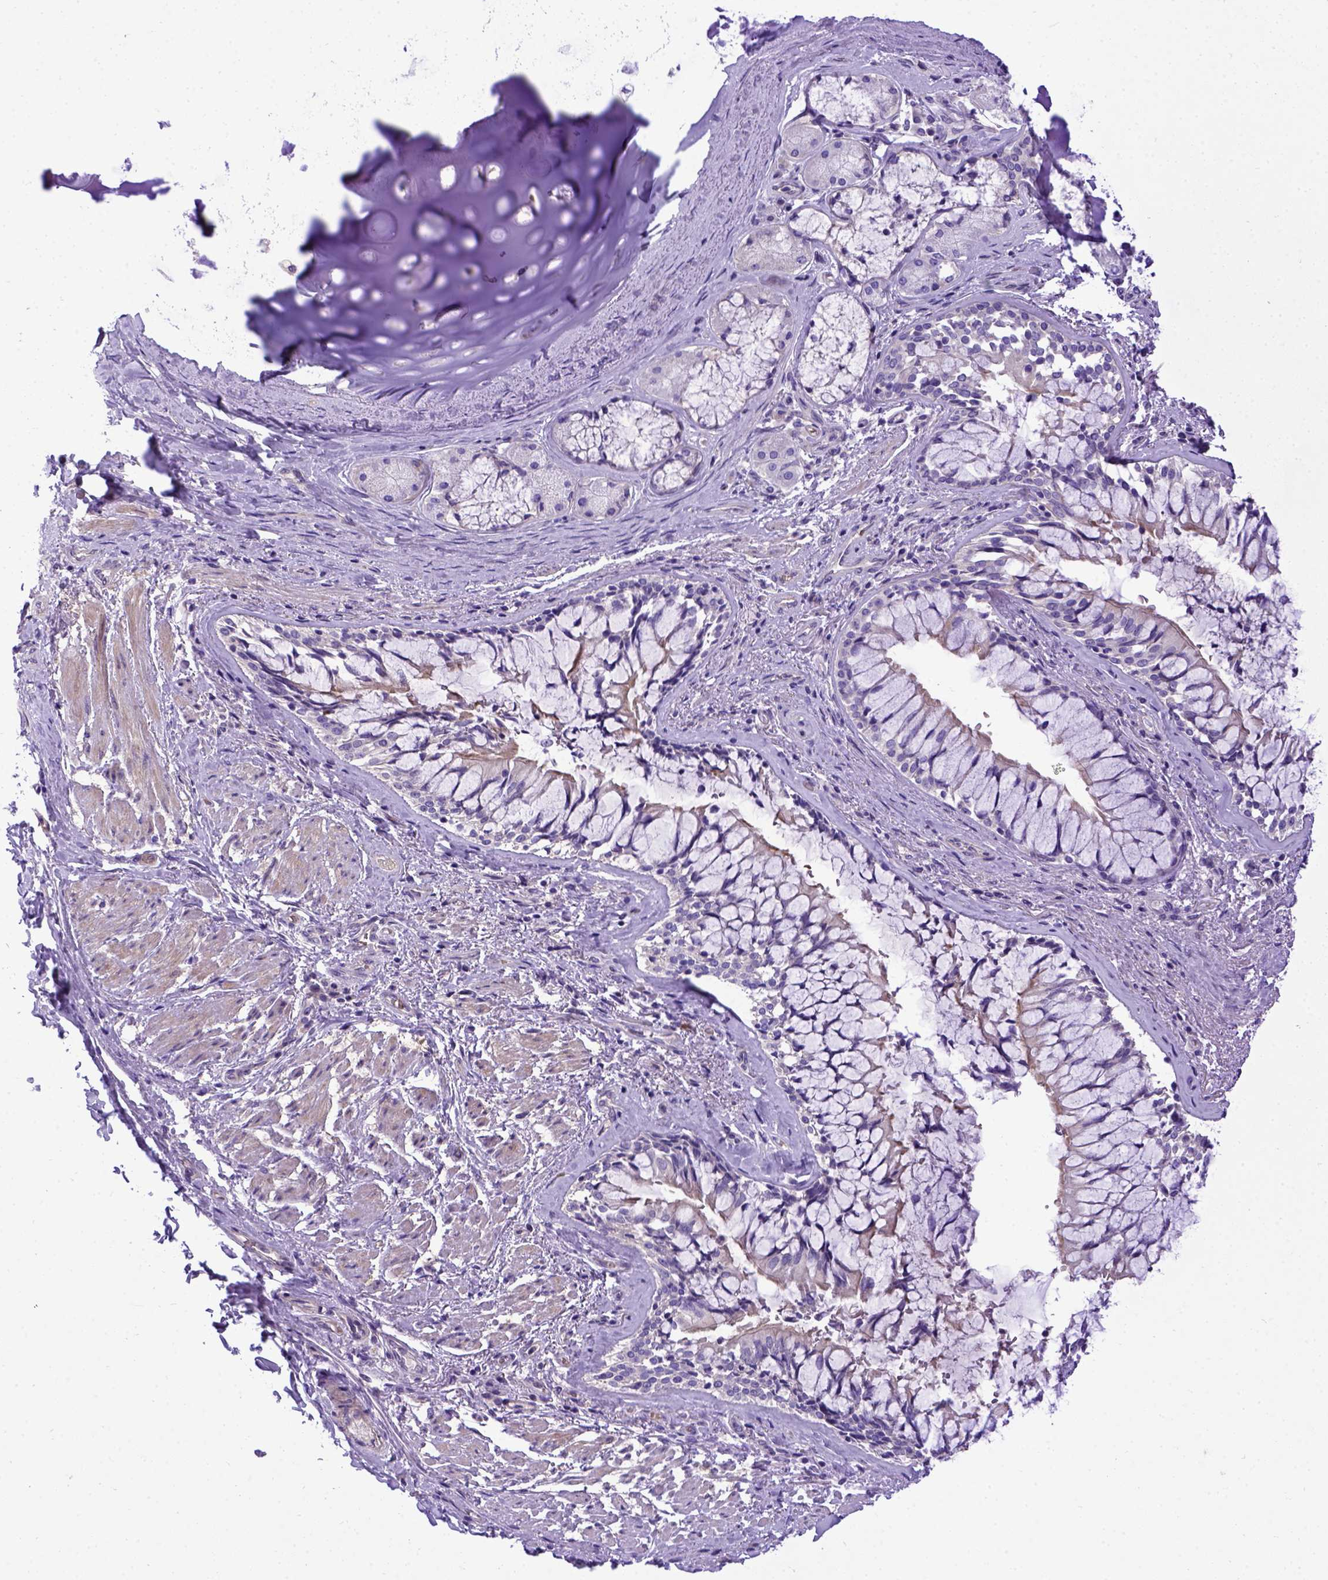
{"staining": {"intensity": "negative", "quantity": "none", "location": "none"}, "tissue": "adipose tissue", "cell_type": "Adipocytes", "image_type": "normal", "snomed": [{"axis": "morphology", "description": "Normal tissue, NOS"}, {"axis": "topography", "description": "Cartilage tissue"}, {"axis": "topography", "description": "Bronchus"}], "caption": "The micrograph shows no significant staining in adipocytes of adipose tissue. (Brightfield microscopy of DAB immunohistochemistry at high magnification).", "gene": "ADAM12", "patient": {"sex": "male", "age": 64}}